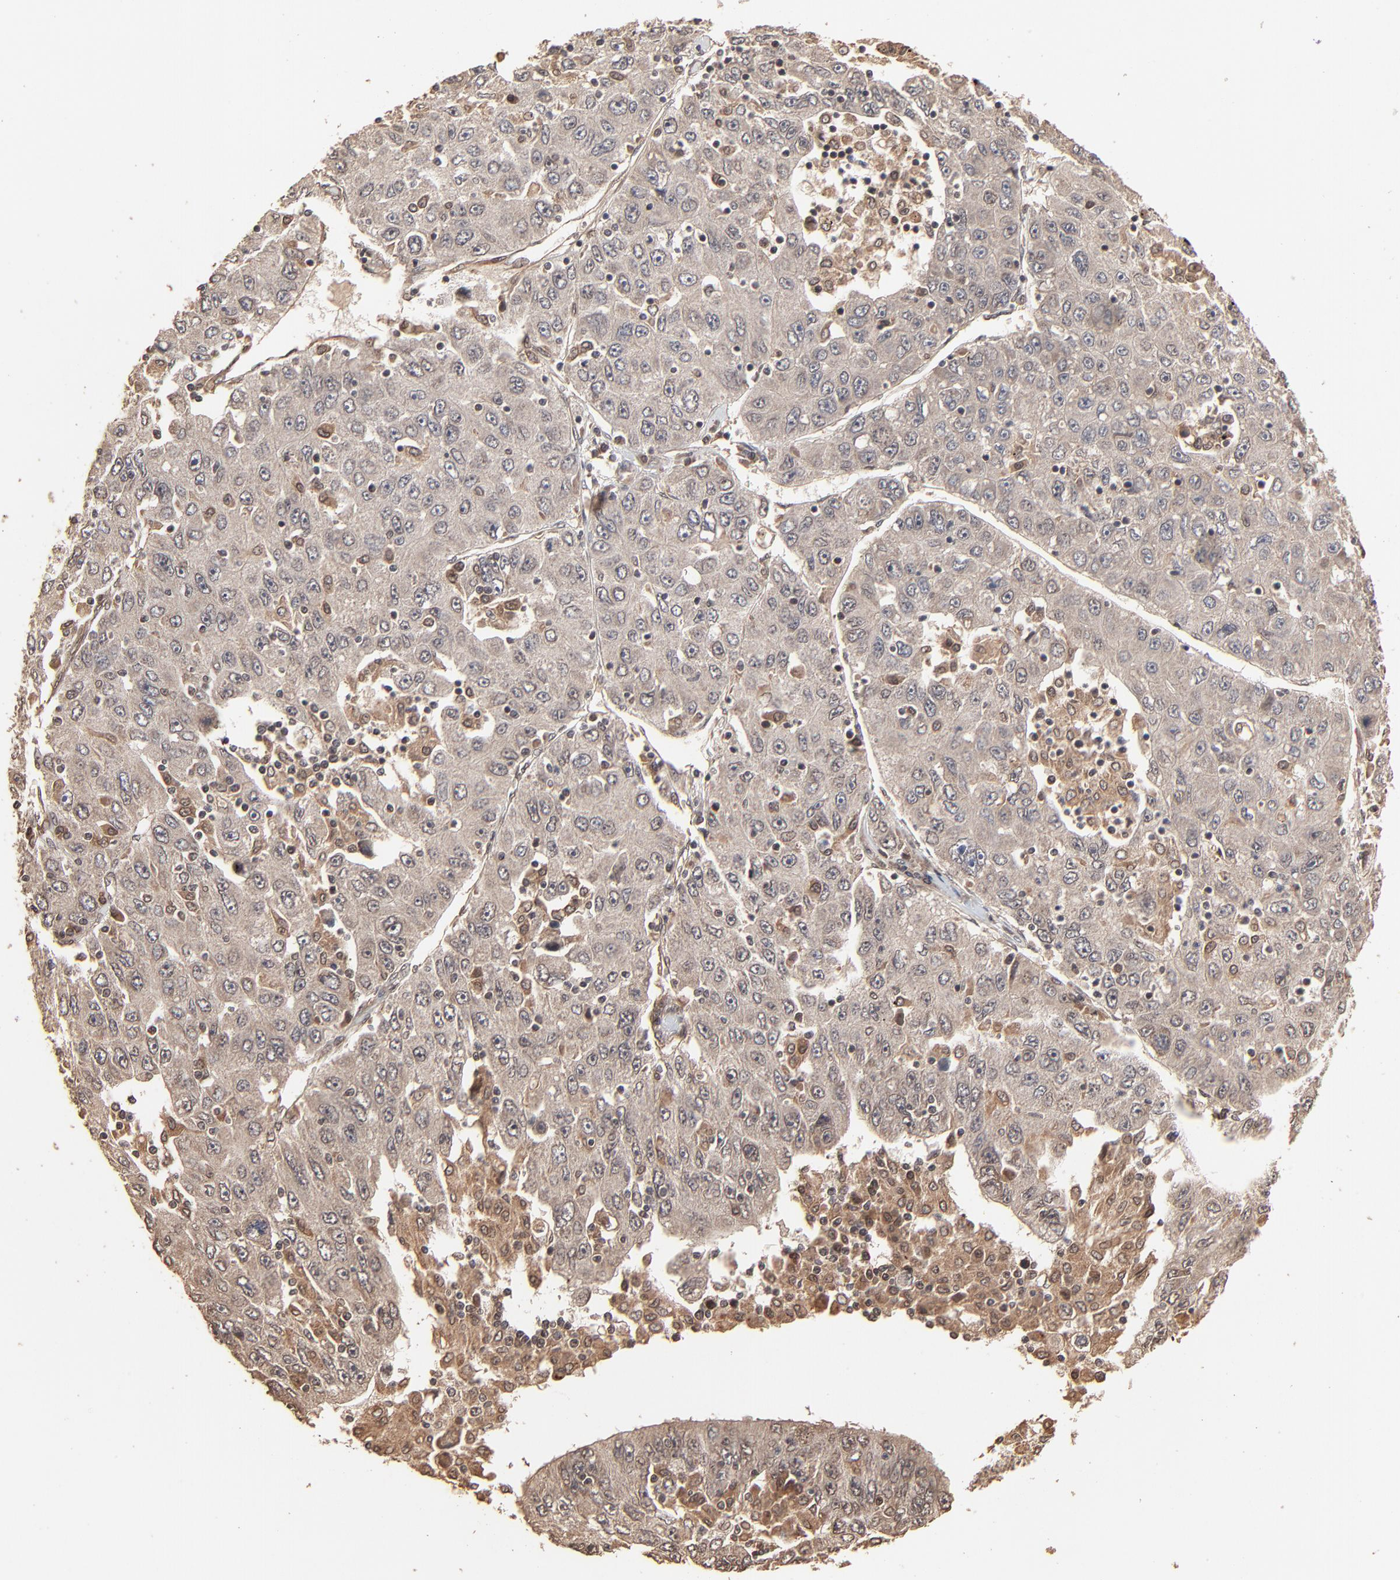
{"staining": {"intensity": "moderate", "quantity": ">75%", "location": "cytoplasmic/membranous"}, "tissue": "liver cancer", "cell_type": "Tumor cells", "image_type": "cancer", "snomed": [{"axis": "morphology", "description": "Carcinoma, Hepatocellular, NOS"}, {"axis": "topography", "description": "Liver"}], "caption": "Moderate cytoplasmic/membranous positivity is identified in about >75% of tumor cells in hepatocellular carcinoma (liver).", "gene": "FAM227A", "patient": {"sex": "male", "age": 49}}